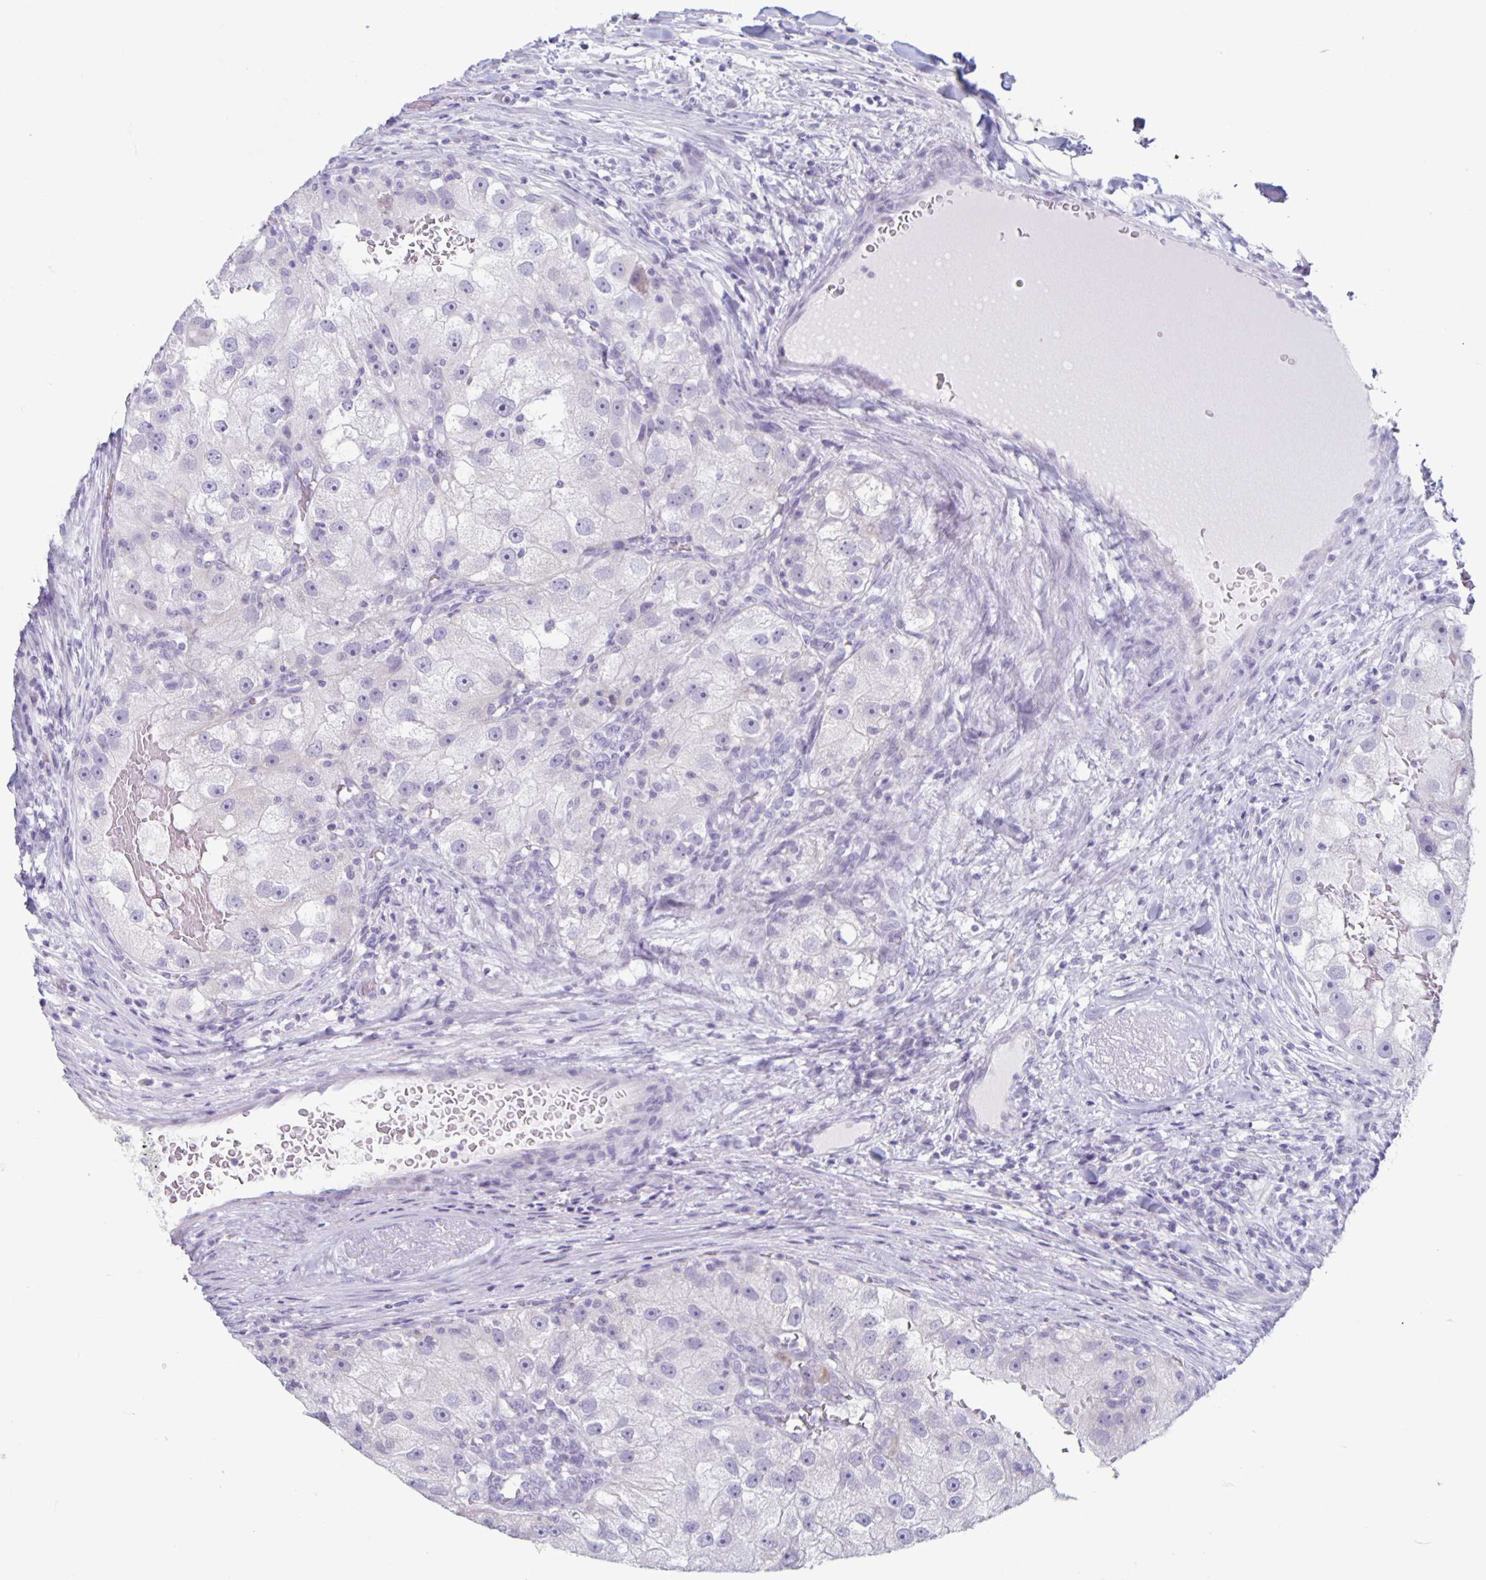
{"staining": {"intensity": "negative", "quantity": "none", "location": "none"}, "tissue": "renal cancer", "cell_type": "Tumor cells", "image_type": "cancer", "snomed": [{"axis": "morphology", "description": "Adenocarcinoma, NOS"}, {"axis": "topography", "description": "Kidney"}], "caption": "Immunohistochemical staining of renal cancer (adenocarcinoma) displays no significant positivity in tumor cells.", "gene": "CT45A5", "patient": {"sex": "male", "age": 63}}